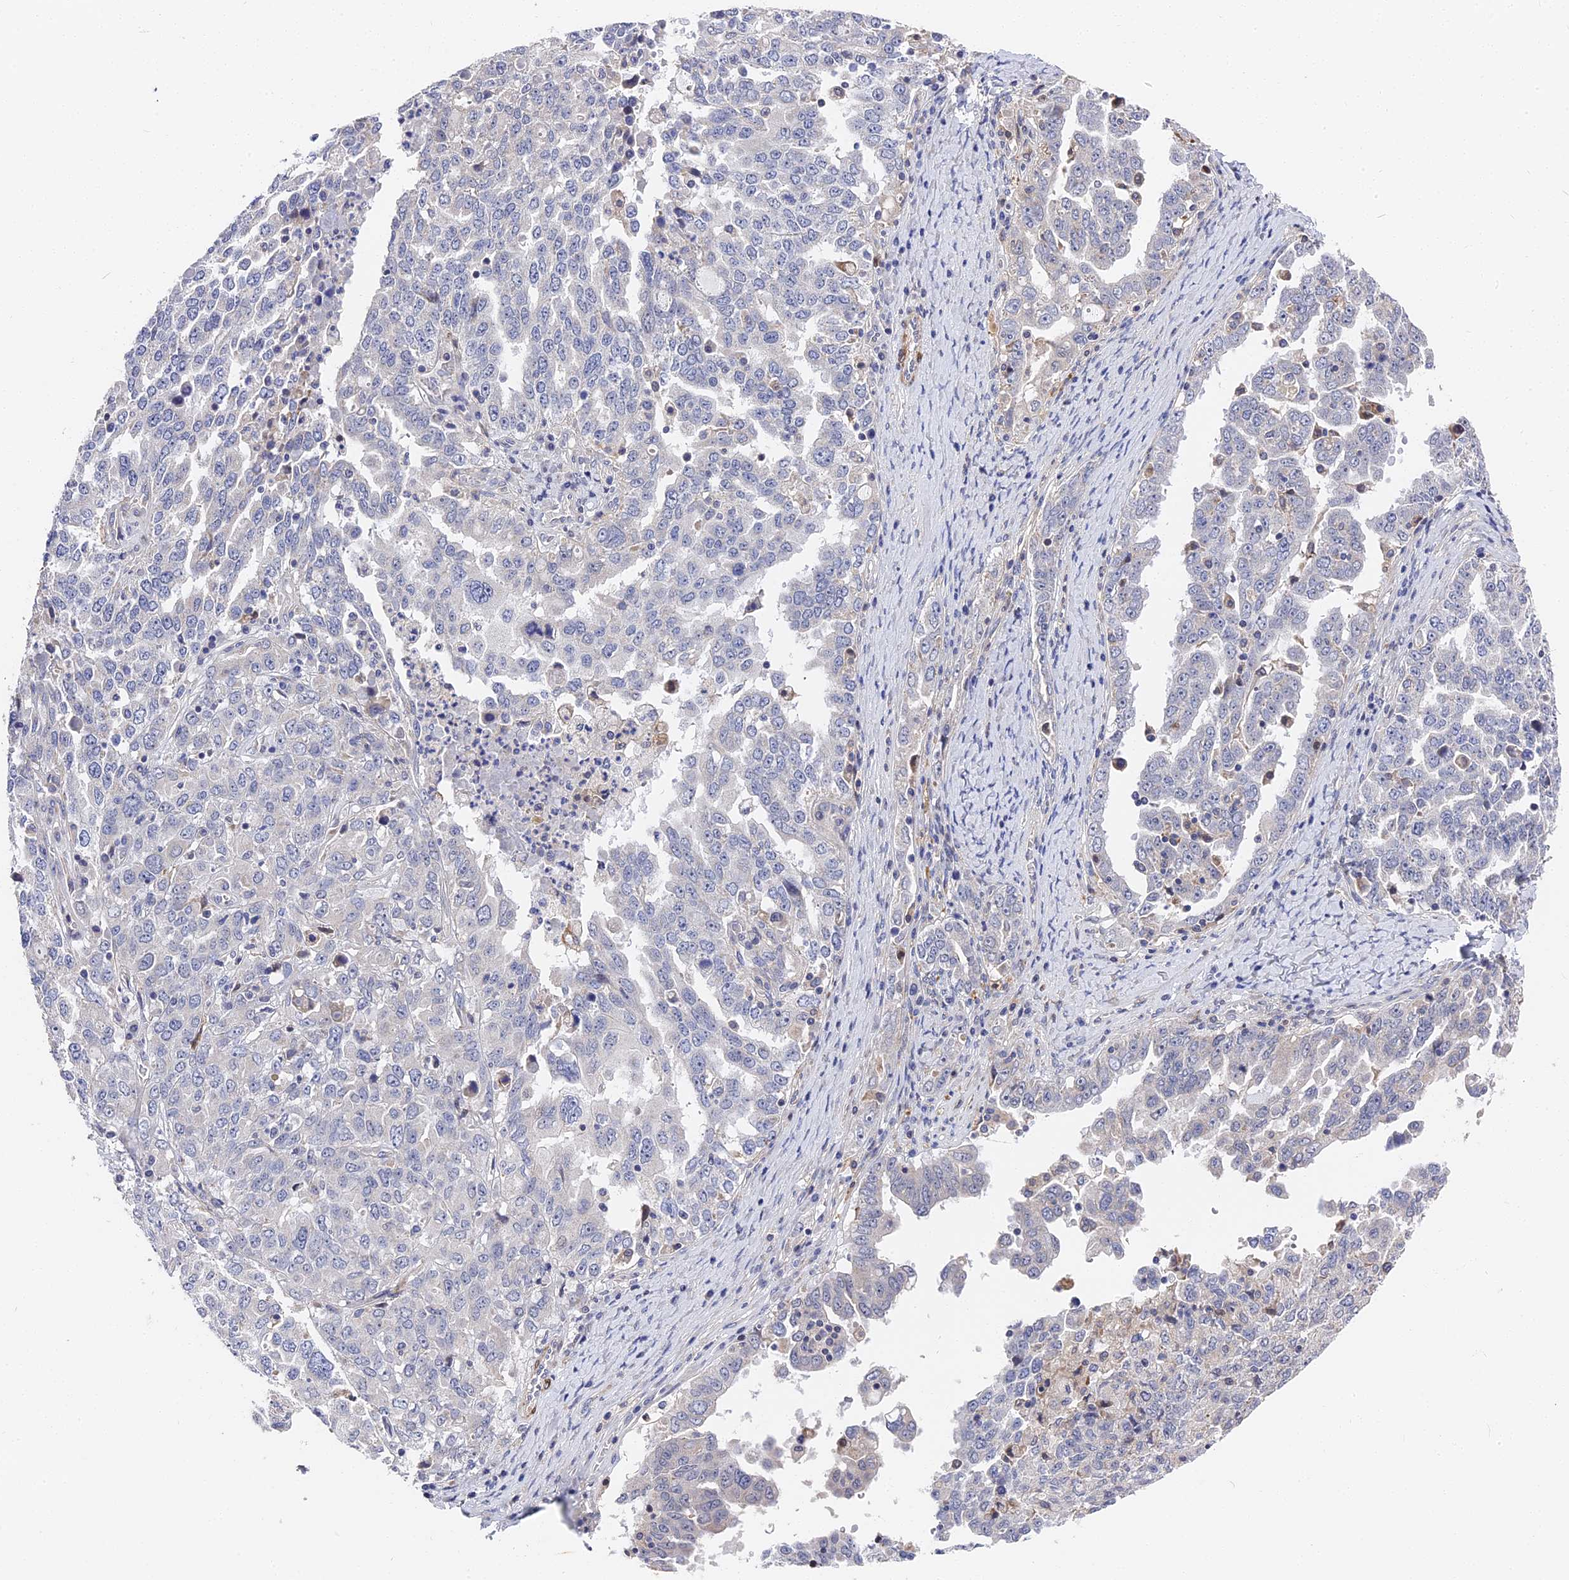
{"staining": {"intensity": "negative", "quantity": "none", "location": "none"}, "tissue": "ovarian cancer", "cell_type": "Tumor cells", "image_type": "cancer", "snomed": [{"axis": "morphology", "description": "Carcinoma, endometroid"}, {"axis": "topography", "description": "Ovary"}], "caption": "There is no significant expression in tumor cells of ovarian cancer (endometroid carcinoma). Nuclei are stained in blue.", "gene": "CCDC113", "patient": {"sex": "female", "age": 62}}